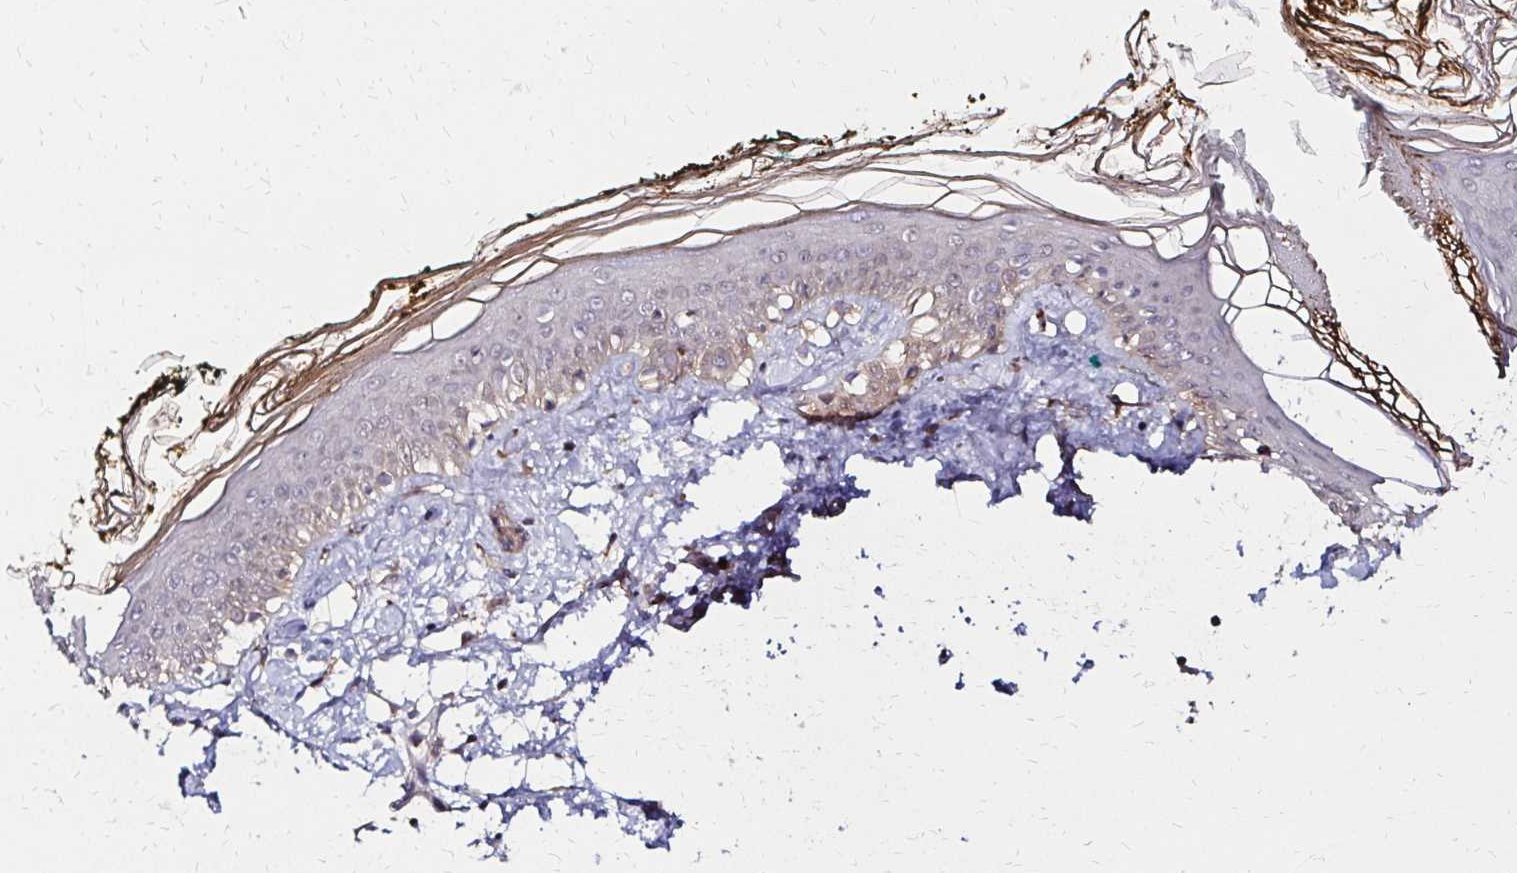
{"staining": {"intensity": "weak", "quantity": "25%-75%", "location": "cytoplasmic/membranous"}, "tissue": "skin", "cell_type": "Fibroblasts", "image_type": "normal", "snomed": [{"axis": "morphology", "description": "Normal tissue, NOS"}, {"axis": "topography", "description": "Skin"}], "caption": "The micrograph displays a brown stain indicating the presence of a protein in the cytoplasmic/membranous of fibroblasts in skin. Nuclei are stained in blue.", "gene": "IDUA", "patient": {"sex": "female", "age": 34}}